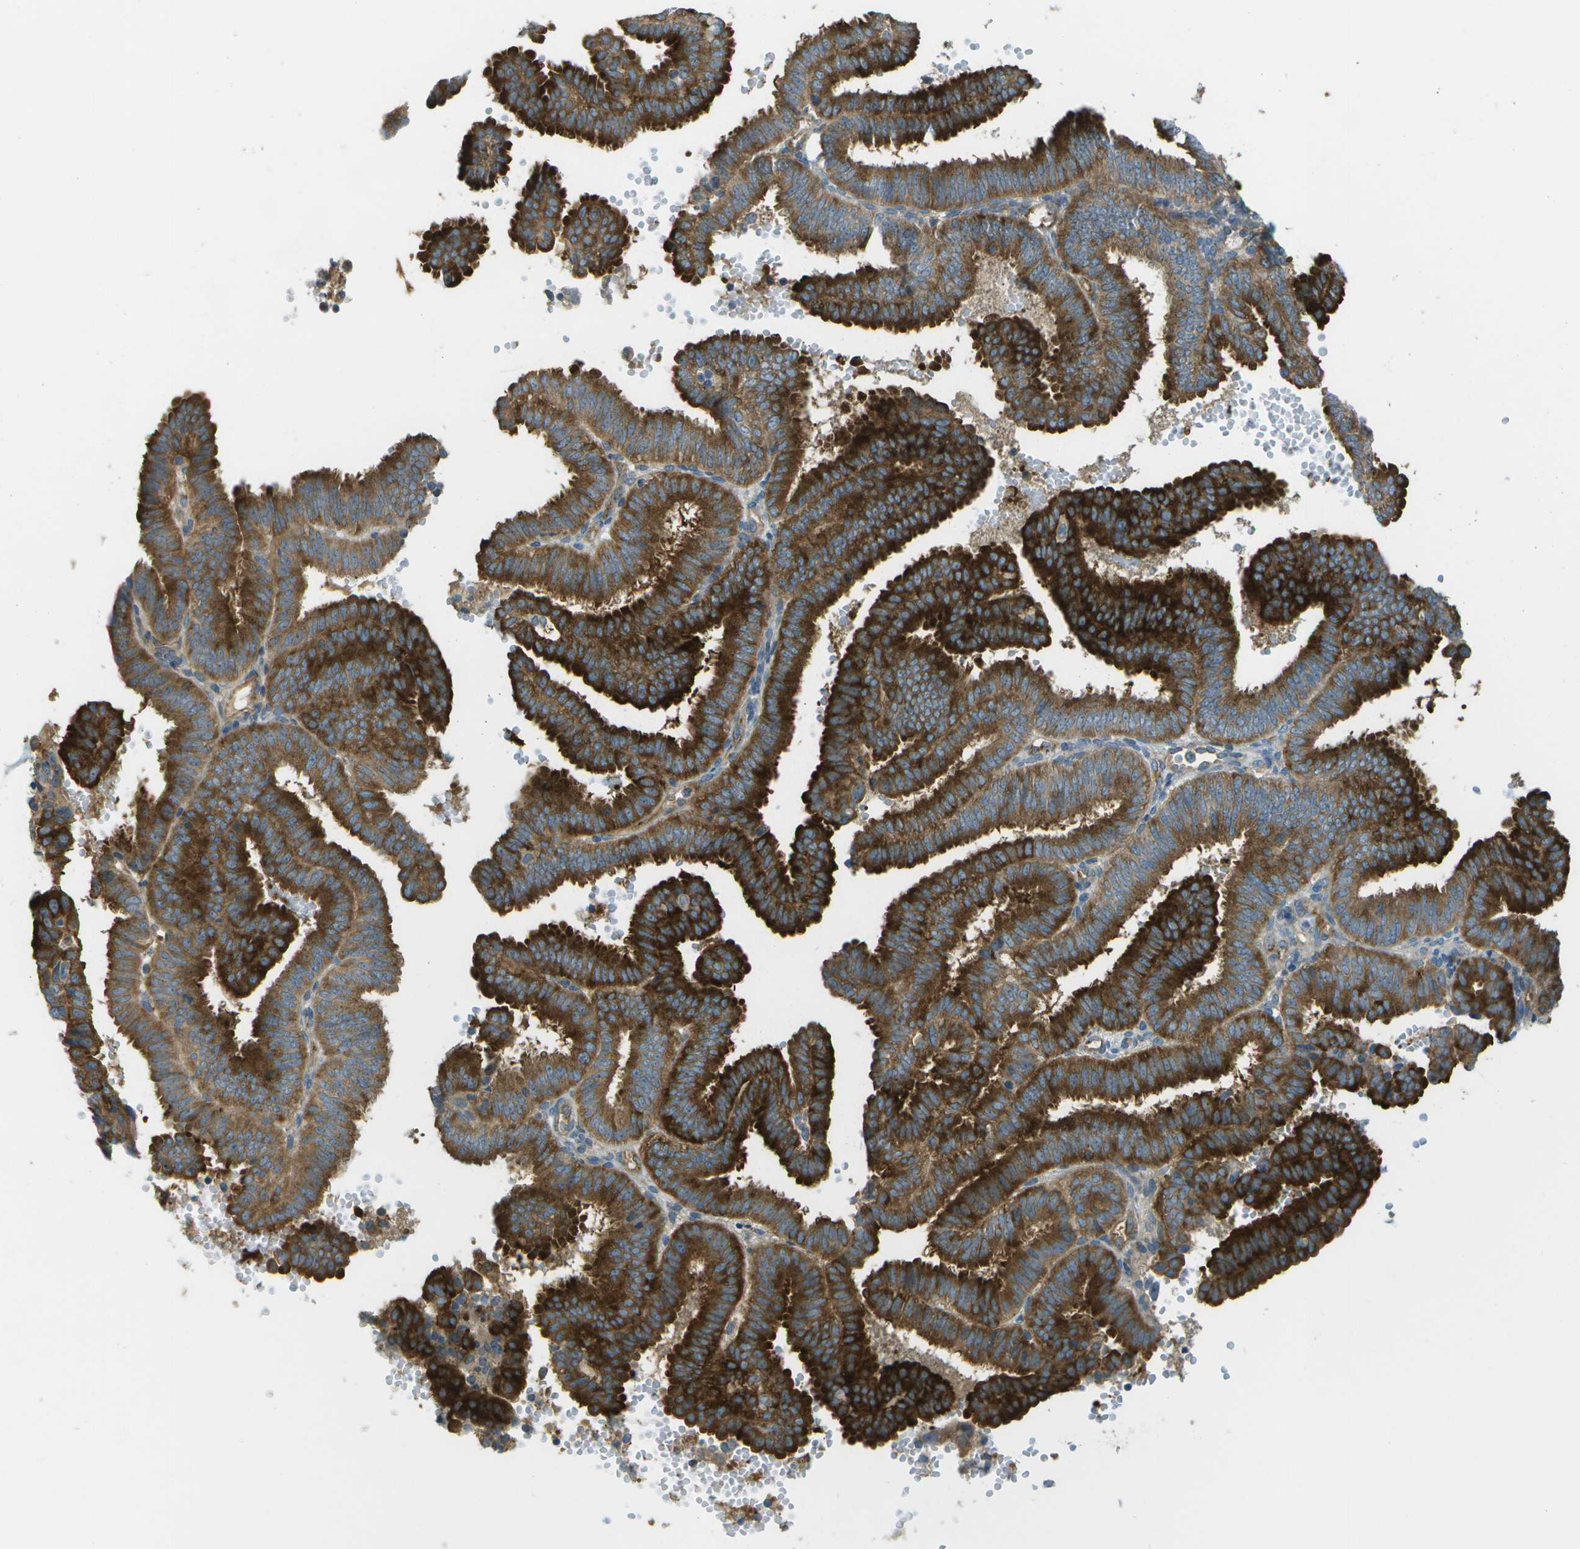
{"staining": {"intensity": "strong", "quantity": ">75%", "location": "cytoplasmic/membranous"}, "tissue": "endometrial cancer", "cell_type": "Tumor cells", "image_type": "cancer", "snomed": [{"axis": "morphology", "description": "Adenocarcinoma, NOS"}, {"axis": "topography", "description": "Endometrium"}], "caption": "Immunohistochemical staining of human endometrial cancer exhibits high levels of strong cytoplasmic/membranous protein staining in about >75% of tumor cells.", "gene": "WNK2", "patient": {"sex": "female", "age": 58}}